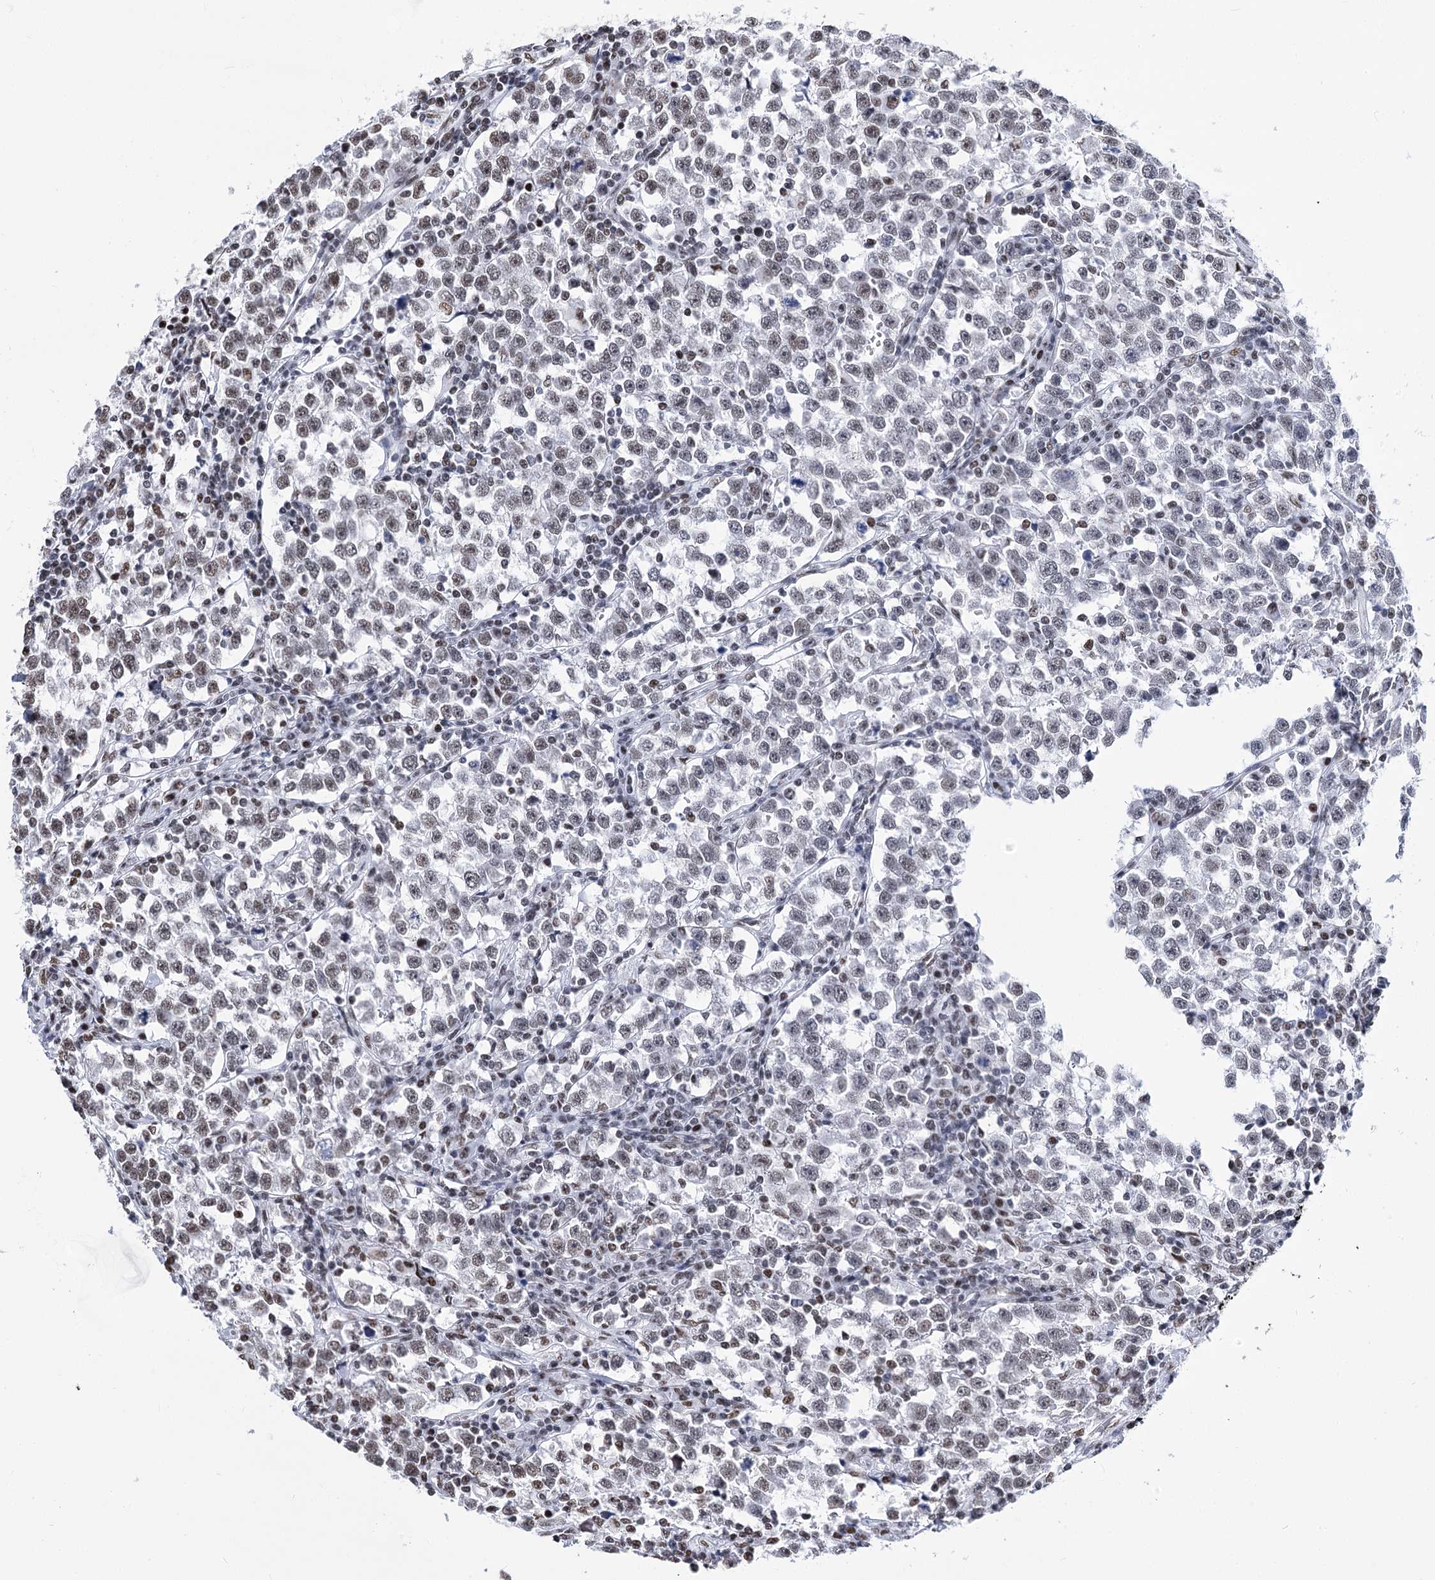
{"staining": {"intensity": "weak", "quantity": "<25%", "location": "nuclear"}, "tissue": "testis cancer", "cell_type": "Tumor cells", "image_type": "cancer", "snomed": [{"axis": "morphology", "description": "Normal tissue, NOS"}, {"axis": "morphology", "description": "Seminoma, NOS"}, {"axis": "topography", "description": "Testis"}], "caption": "Immunohistochemistry (IHC) image of neoplastic tissue: testis seminoma stained with DAB (3,3'-diaminobenzidine) displays no significant protein positivity in tumor cells. The staining was performed using DAB to visualize the protein expression in brown, while the nuclei were stained in blue with hematoxylin (Magnification: 20x).", "gene": "POU4F3", "patient": {"sex": "male", "age": 43}}